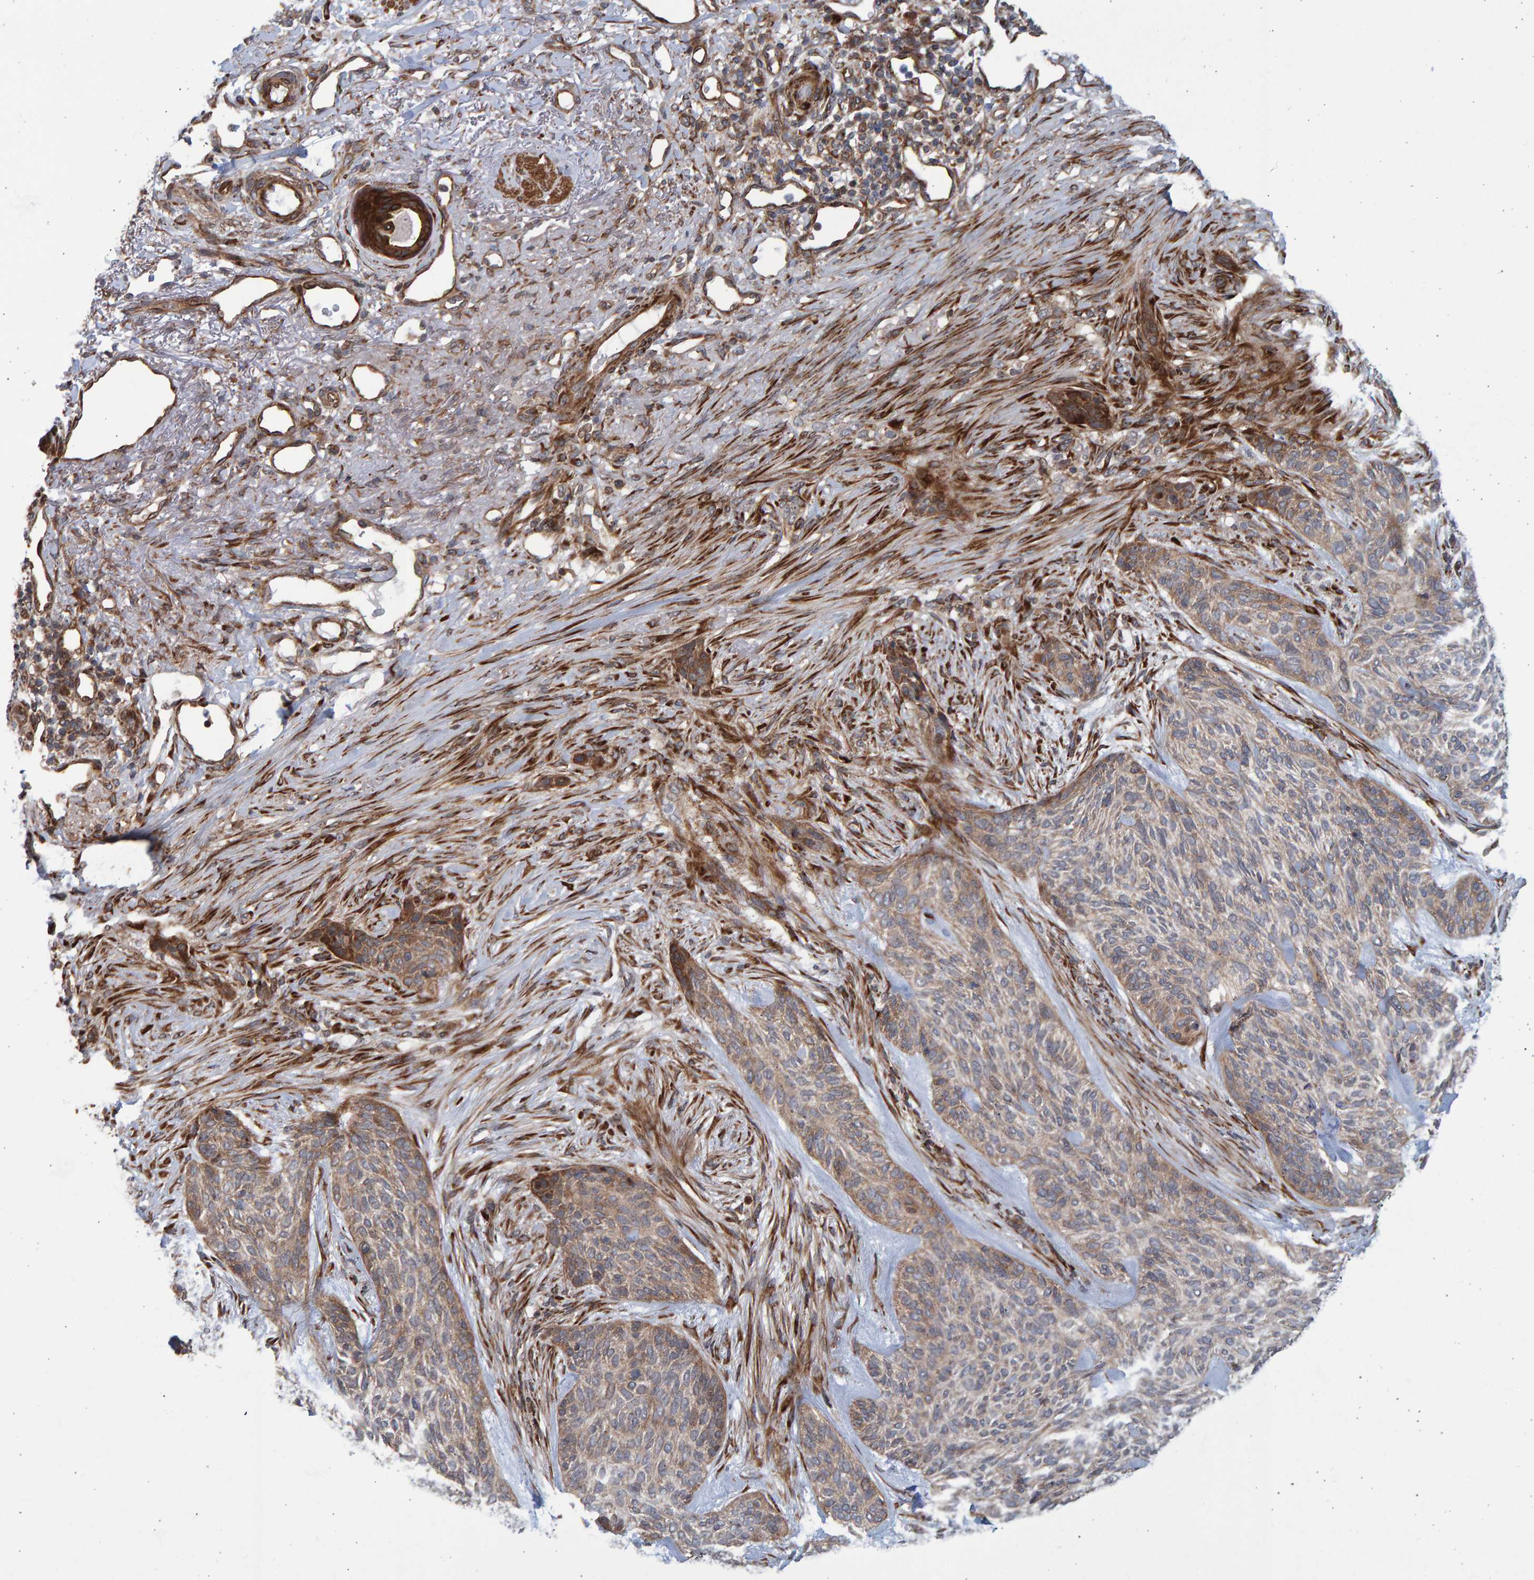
{"staining": {"intensity": "weak", "quantity": ">75%", "location": "cytoplasmic/membranous"}, "tissue": "skin cancer", "cell_type": "Tumor cells", "image_type": "cancer", "snomed": [{"axis": "morphology", "description": "Basal cell carcinoma"}, {"axis": "topography", "description": "Skin"}], "caption": "Protein positivity by IHC displays weak cytoplasmic/membranous expression in about >75% of tumor cells in skin cancer. The staining was performed using DAB (3,3'-diaminobenzidine) to visualize the protein expression in brown, while the nuclei were stained in blue with hematoxylin (Magnification: 20x).", "gene": "LRBA", "patient": {"sex": "male", "age": 55}}